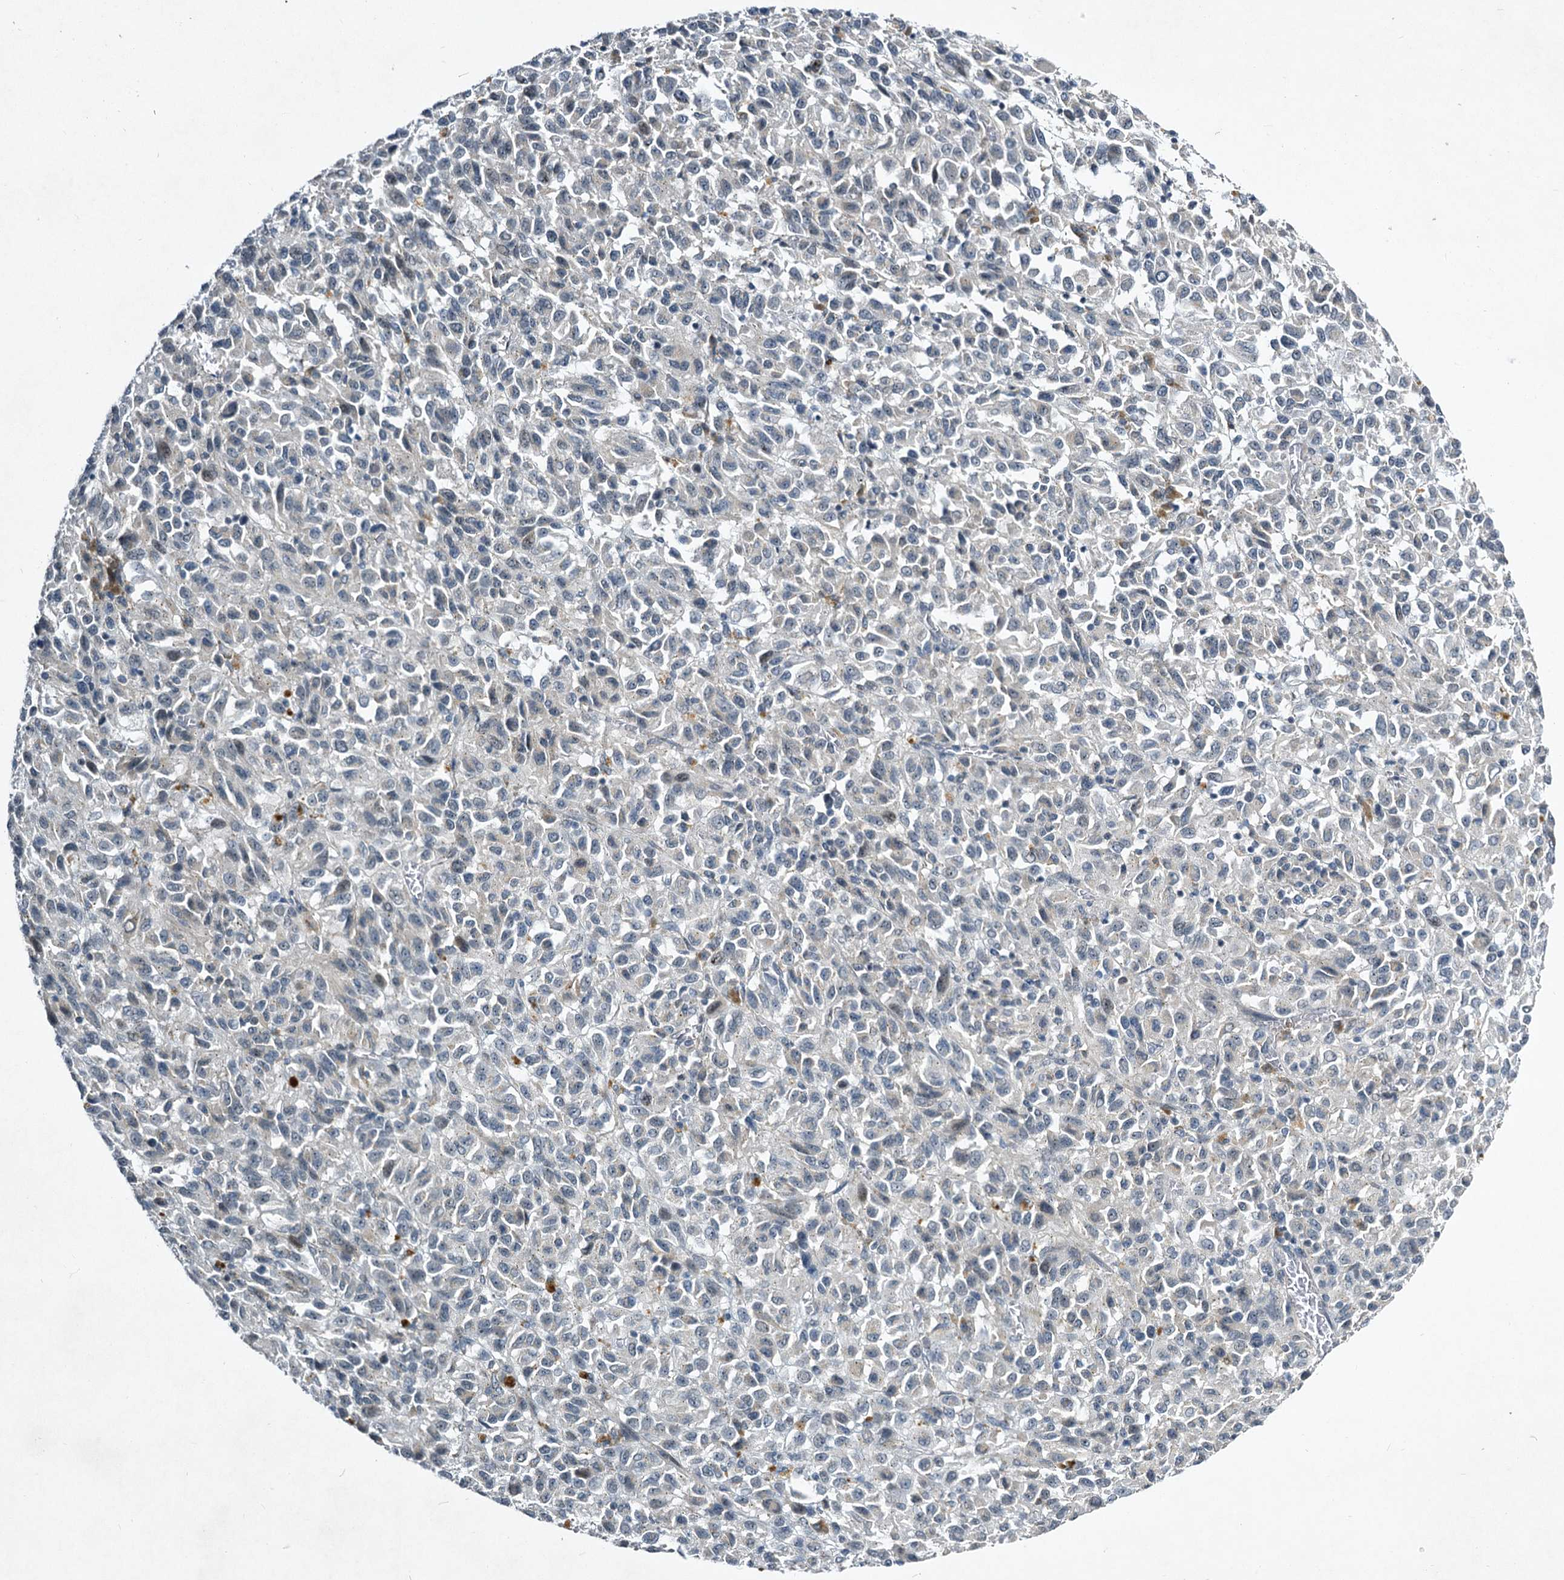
{"staining": {"intensity": "negative", "quantity": "none", "location": "none"}, "tissue": "melanoma", "cell_type": "Tumor cells", "image_type": "cancer", "snomed": [{"axis": "morphology", "description": "Malignant melanoma, Metastatic site"}, {"axis": "topography", "description": "Lung"}], "caption": "The image displays no staining of tumor cells in melanoma.", "gene": "STAP1", "patient": {"sex": "male", "age": 64}}